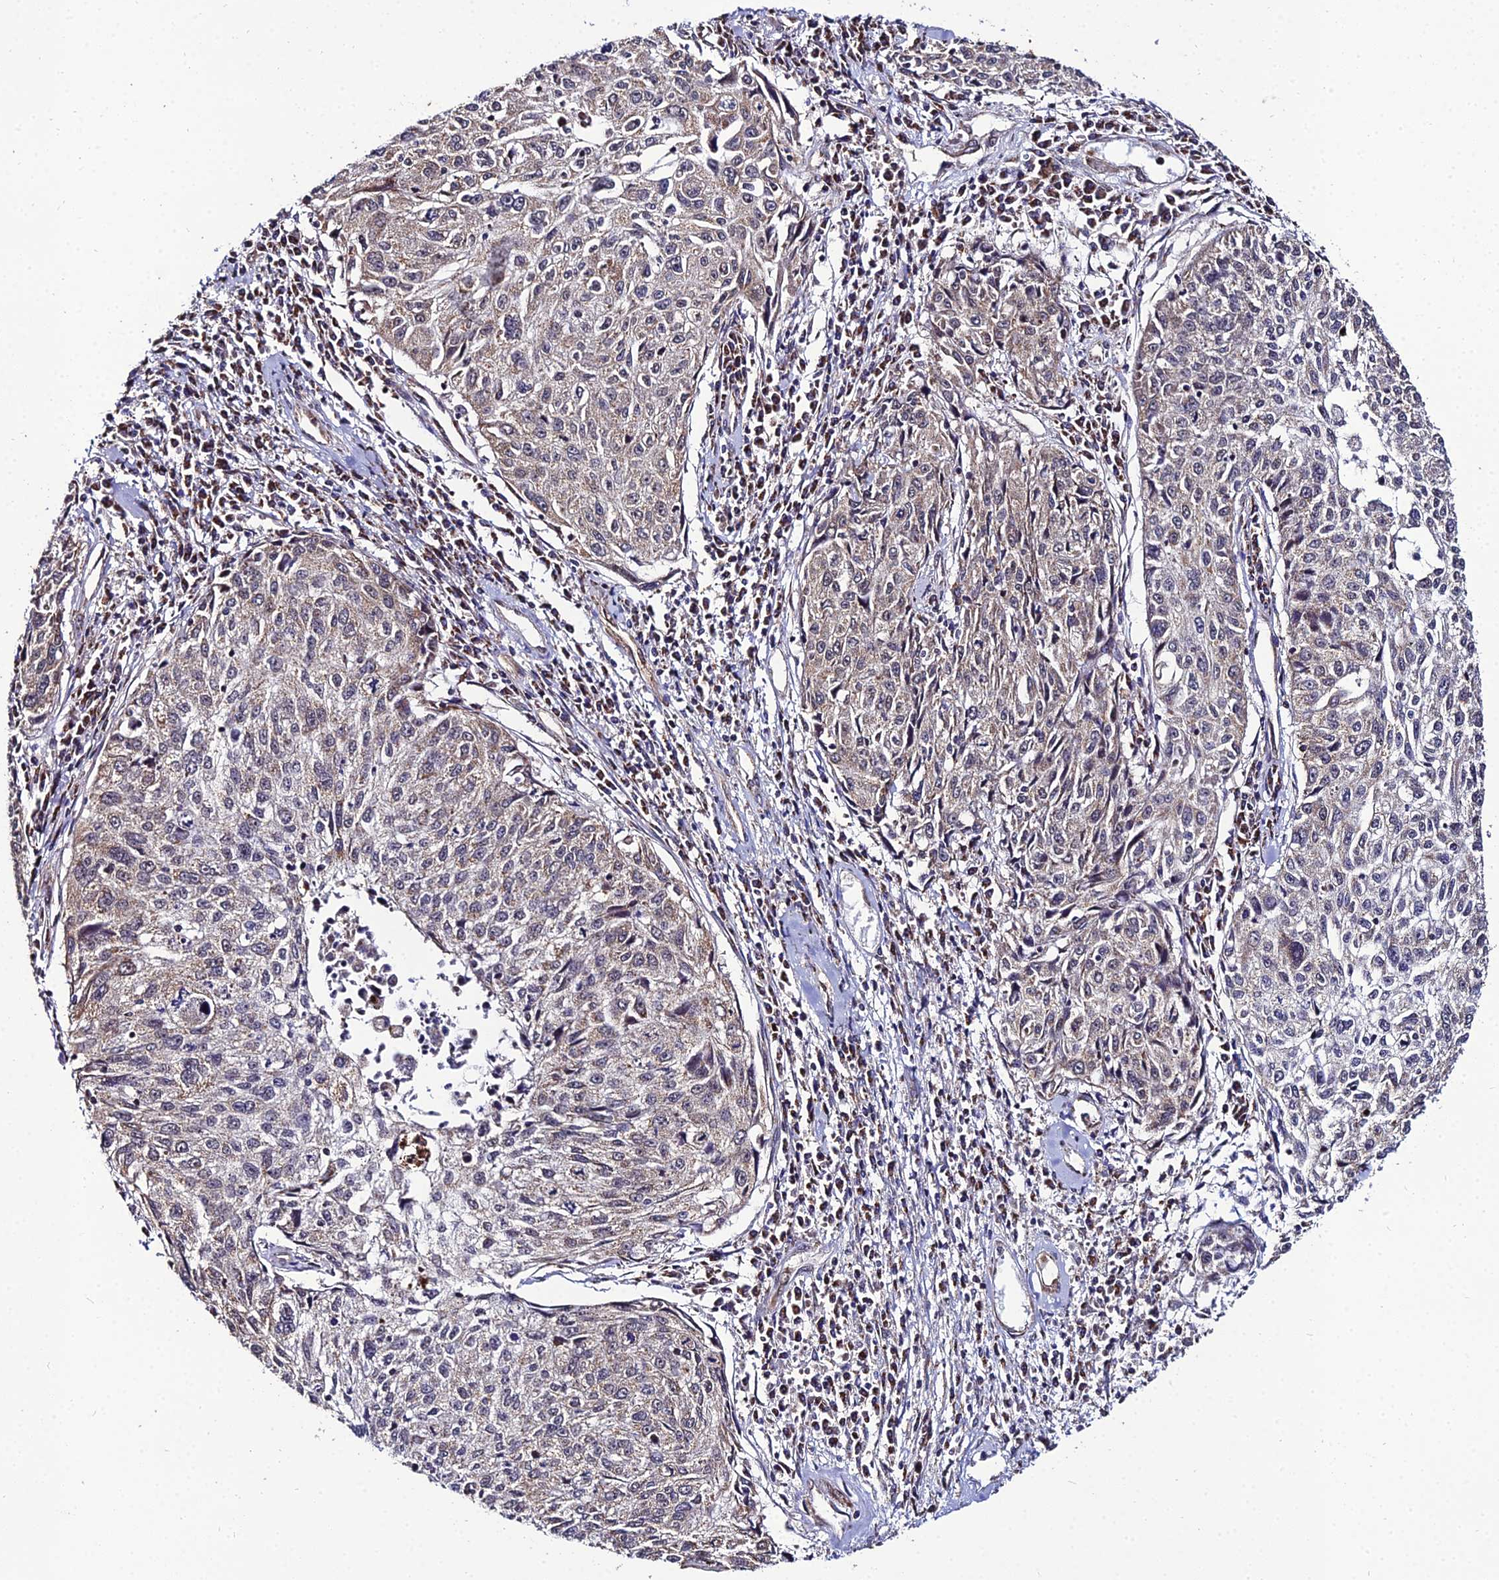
{"staining": {"intensity": "weak", "quantity": "25%-75%", "location": "cytoplasmic/membranous"}, "tissue": "cervical cancer", "cell_type": "Tumor cells", "image_type": "cancer", "snomed": [{"axis": "morphology", "description": "Squamous cell carcinoma, NOS"}, {"axis": "topography", "description": "Cervix"}], "caption": "Immunohistochemistry photomicrograph of neoplastic tissue: cervical cancer stained using immunohistochemistry (IHC) displays low levels of weak protein expression localized specifically in the cytoplasmic/membranous of tumor cells, appearing as a cytoplasmic/membranous brown color.", "gene": "PSMD2", "patient": {"sex": "female", "age": 57}}